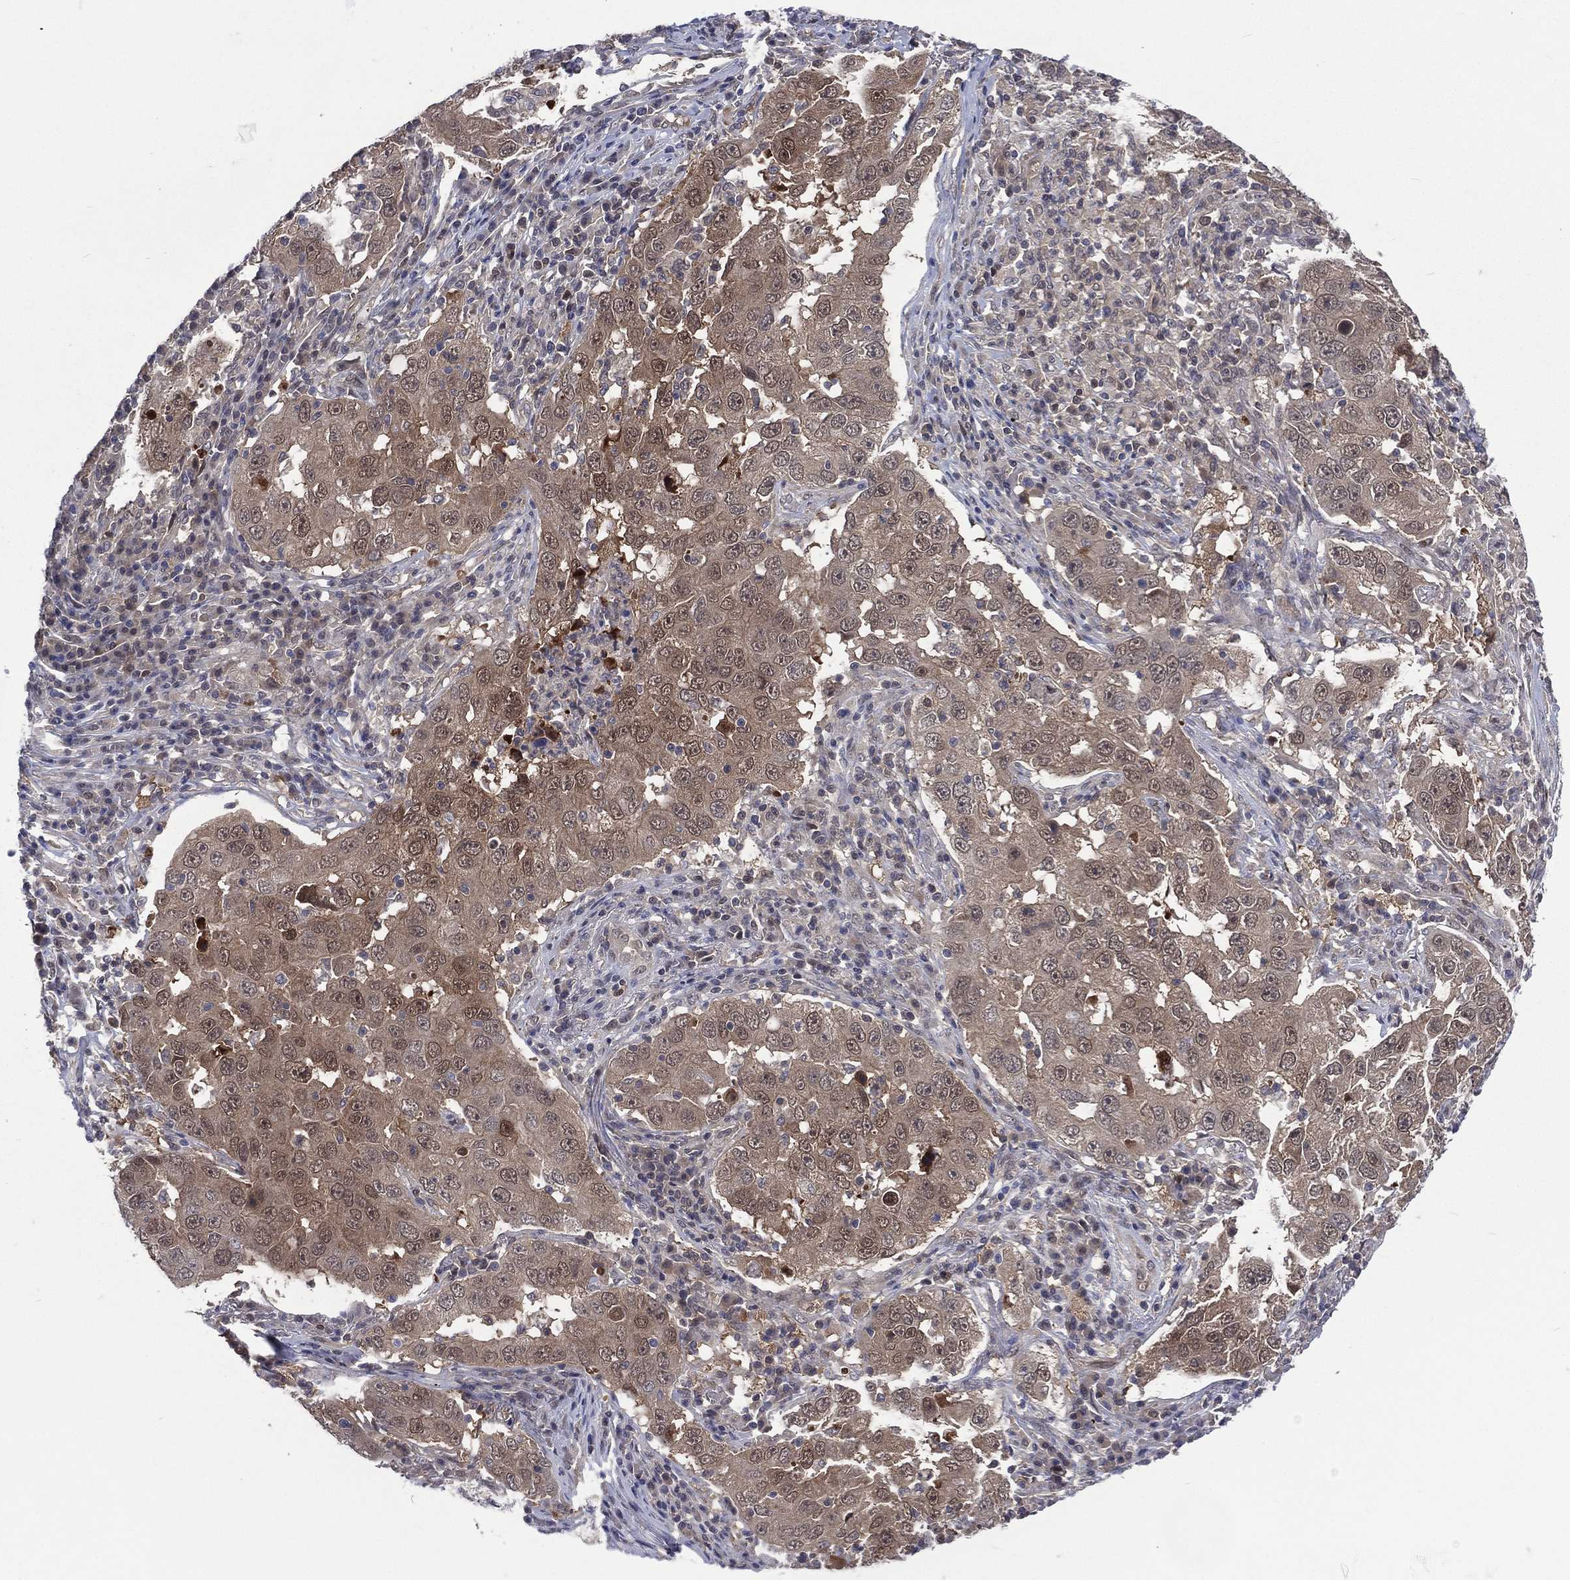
{"staining": {"intensity": "weak", "quantity": "<25%", "location": "cytoplasmic/membranous"}, "tissue": "lung cancer", "cell_type": "Tumor cells", "image_type": "cancer", "snomed": [{"axis": "morphology", "description": "Adenocarcinoma, NOS"}, {"axis": "topography", "description": "Lung"}], "caption": "This is an immunohistochemistry photomicrograph of human lung adenocarcinoma. There is no staining in tumor cells.", "gene": "MTAP", "patient": {"sex": "male", "age": 73}}